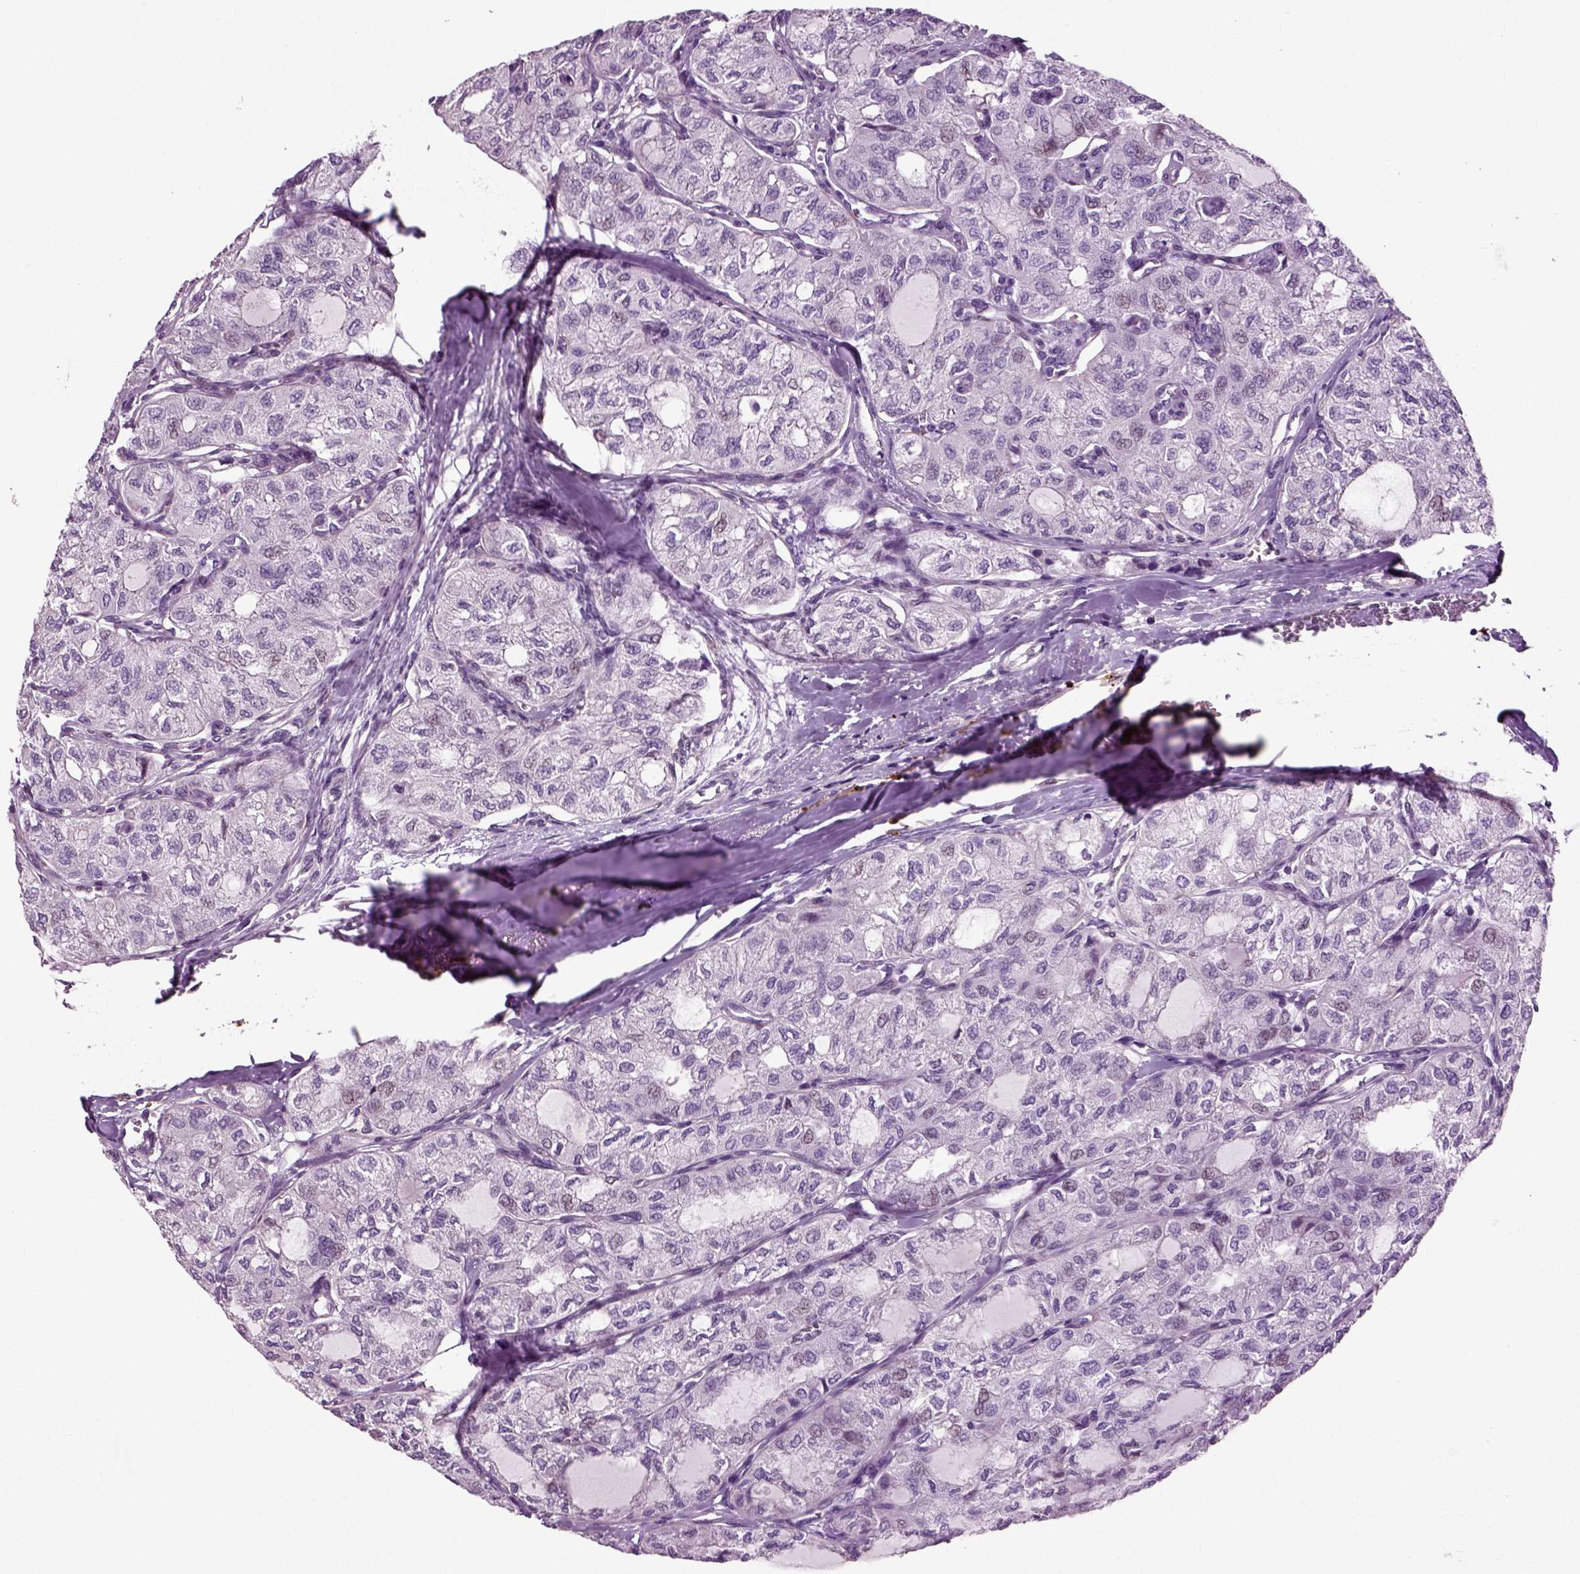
{"staining": {"intensity": "negative", "quantity": "none", "location": "none"}, "tissue": "thyroid cancer", "cell_type": "Tumor cells", "image_type": "cancer", "snomed": [{"axis": "morphology", "description": "Follicular adenoma carcinoma, NOS"}, {"axis": "topography", "description": "Thyroid gland"}], "caption": "This photomicrograph is of thyroid cancer stained with IHC to label a protein in brown with the nuclei are counter-stained blue. There is no positivity in tumor cells. (DAB immunohistochemistry, high magnification).", "gene": "ARID3A", "patient": {"sex": "male", "age": 75}}